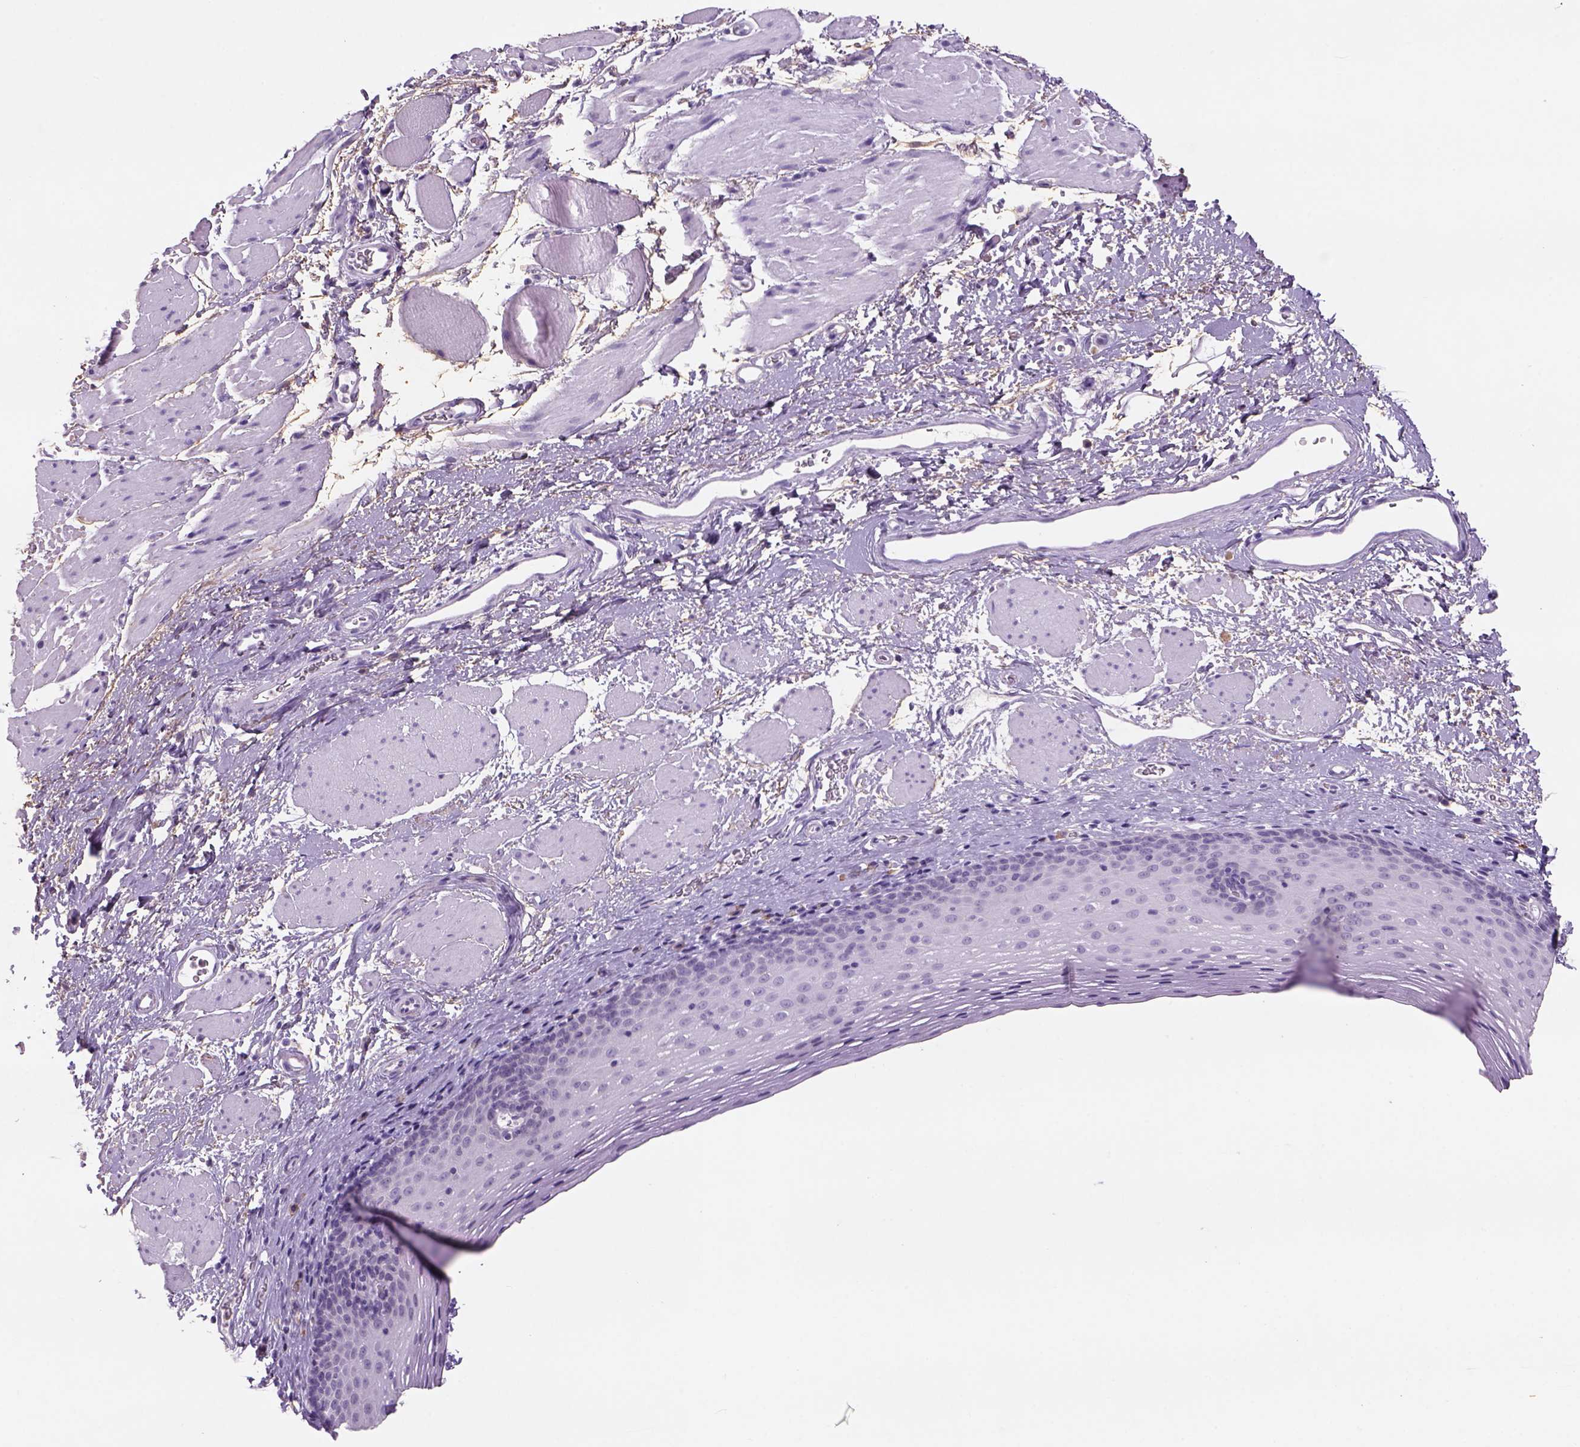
{"staining": {"intensity": "negative", "quantity": "none", "location": "none"}, "tissue": "esophagus", "cell_type": "Squamous epithelial cells", "image_type": "normal", "snomed": [{"axis": "morphology", "description": "Normal tissue, NOS"}, {"axis": "topography", "description": "Esophagus"}], "caption": "This is a micrograph of immunohistochemistry (IHC) staining of normal esophagus, which shows no positivity in squamous epithelial cells.", "gene": "NAALAD2", "patient": {"sex": "female", "age": 68}}